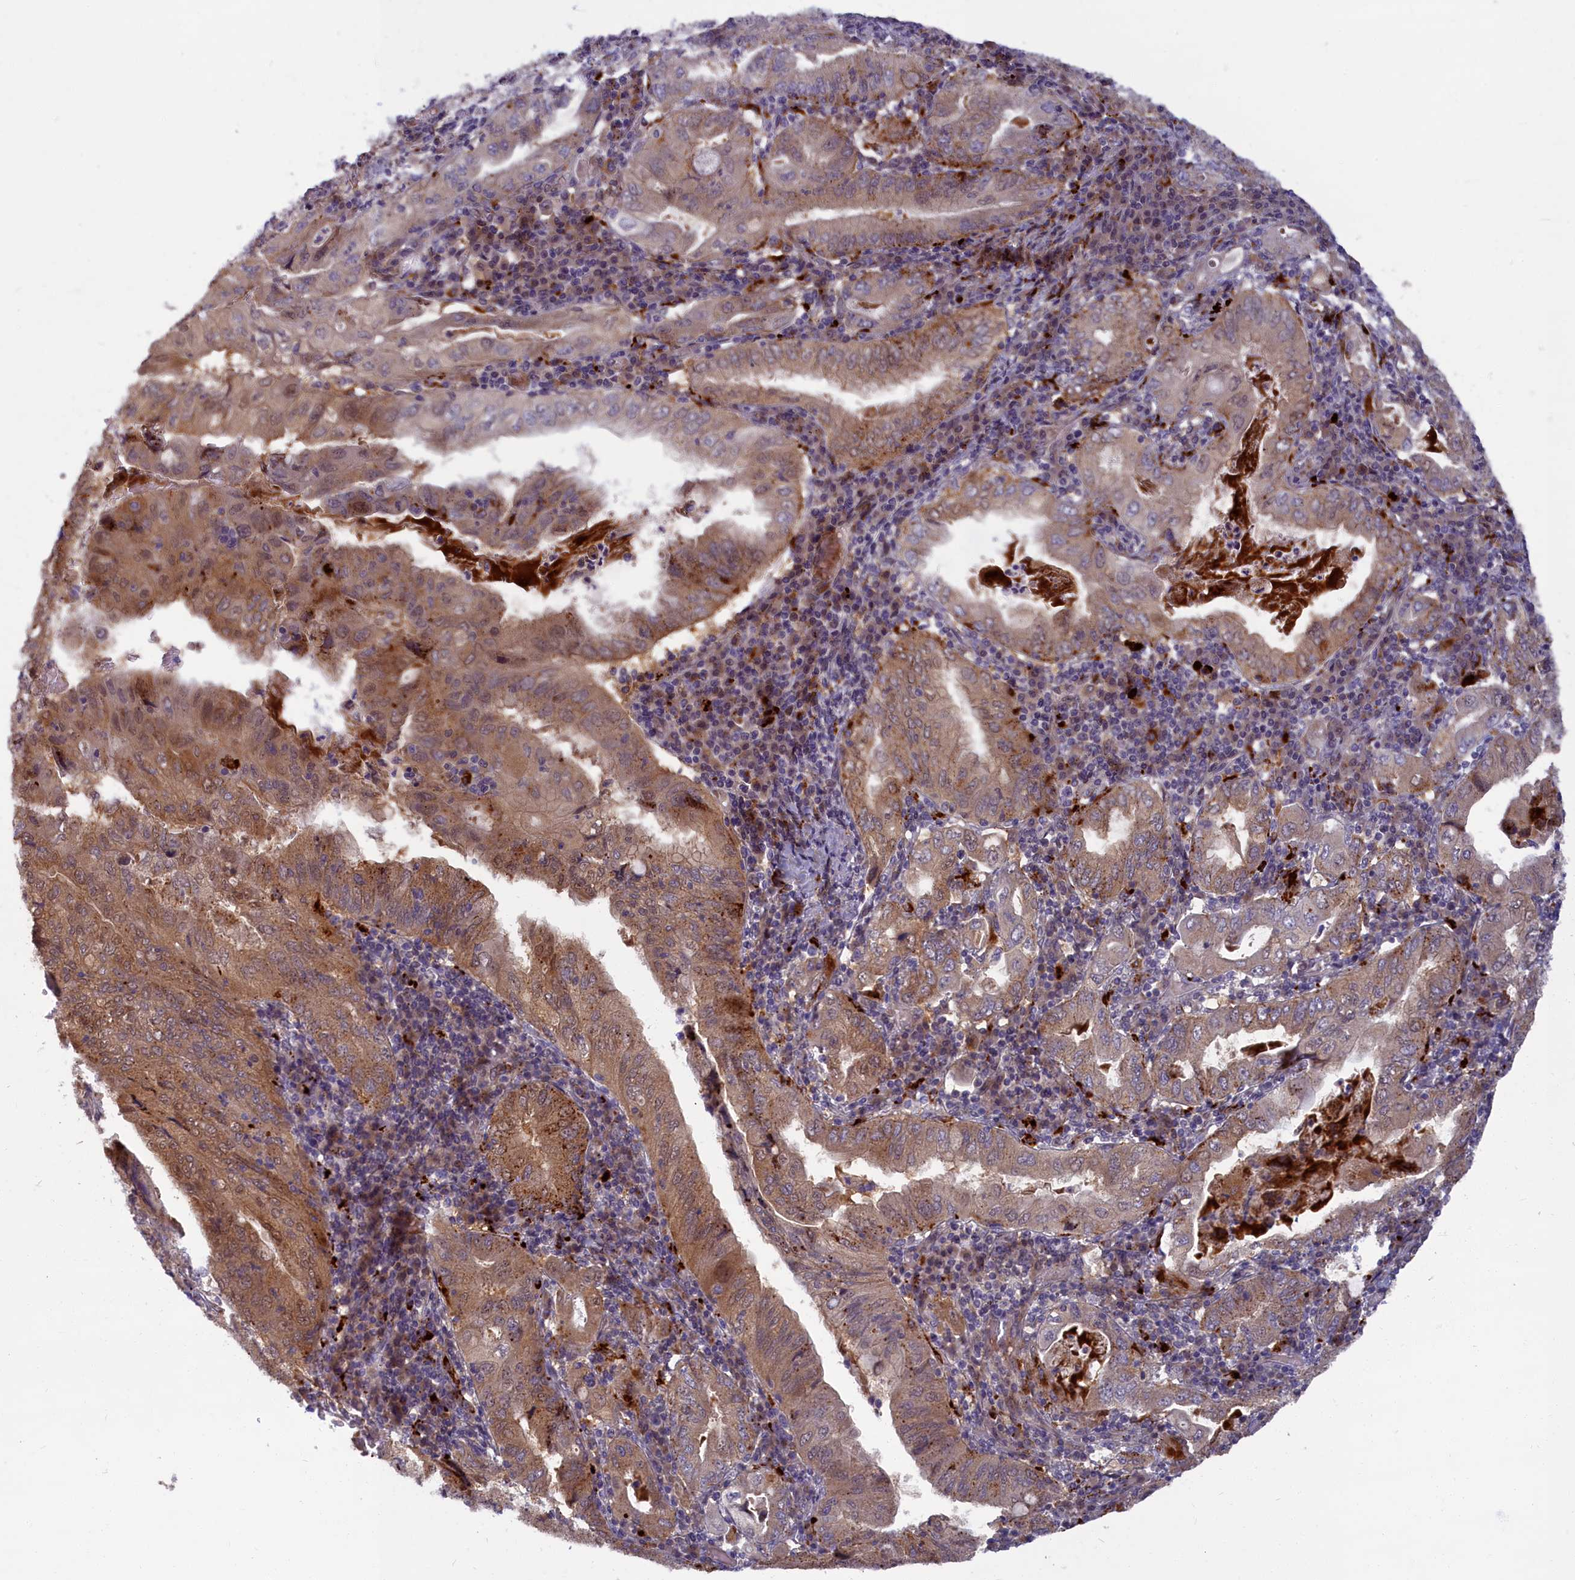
{"staining": {"intensity": "moderate", "quantity": "25%-75%", "location": "cytoplasmic/membranous"}, "tissue": "stomach cancer", "cell_type": "Tumor cells", "image_type": "cancer", "snomed": [{"axis": "morphology", "description": "Normal tissue, NOS"}, {"axis": "morphology", "description": "Adenocarcinoma, NOS"}, {"axis": "topography", "description": "Esophagus"}, {"axis": "topography", "description": "Stomach, upper"}, {"axis": "topography", "description": "Peripheral nerve tissue"}], "caption": "A photomicrograph showing moderate cytoplasmic/membranous positivity in approximately 25%-75% of tumor cells in stomach cancer, as visualized by brown immunohistochemical staining.", "gene": "FCSK", "patient": {"sex": "male", "age": 62}}